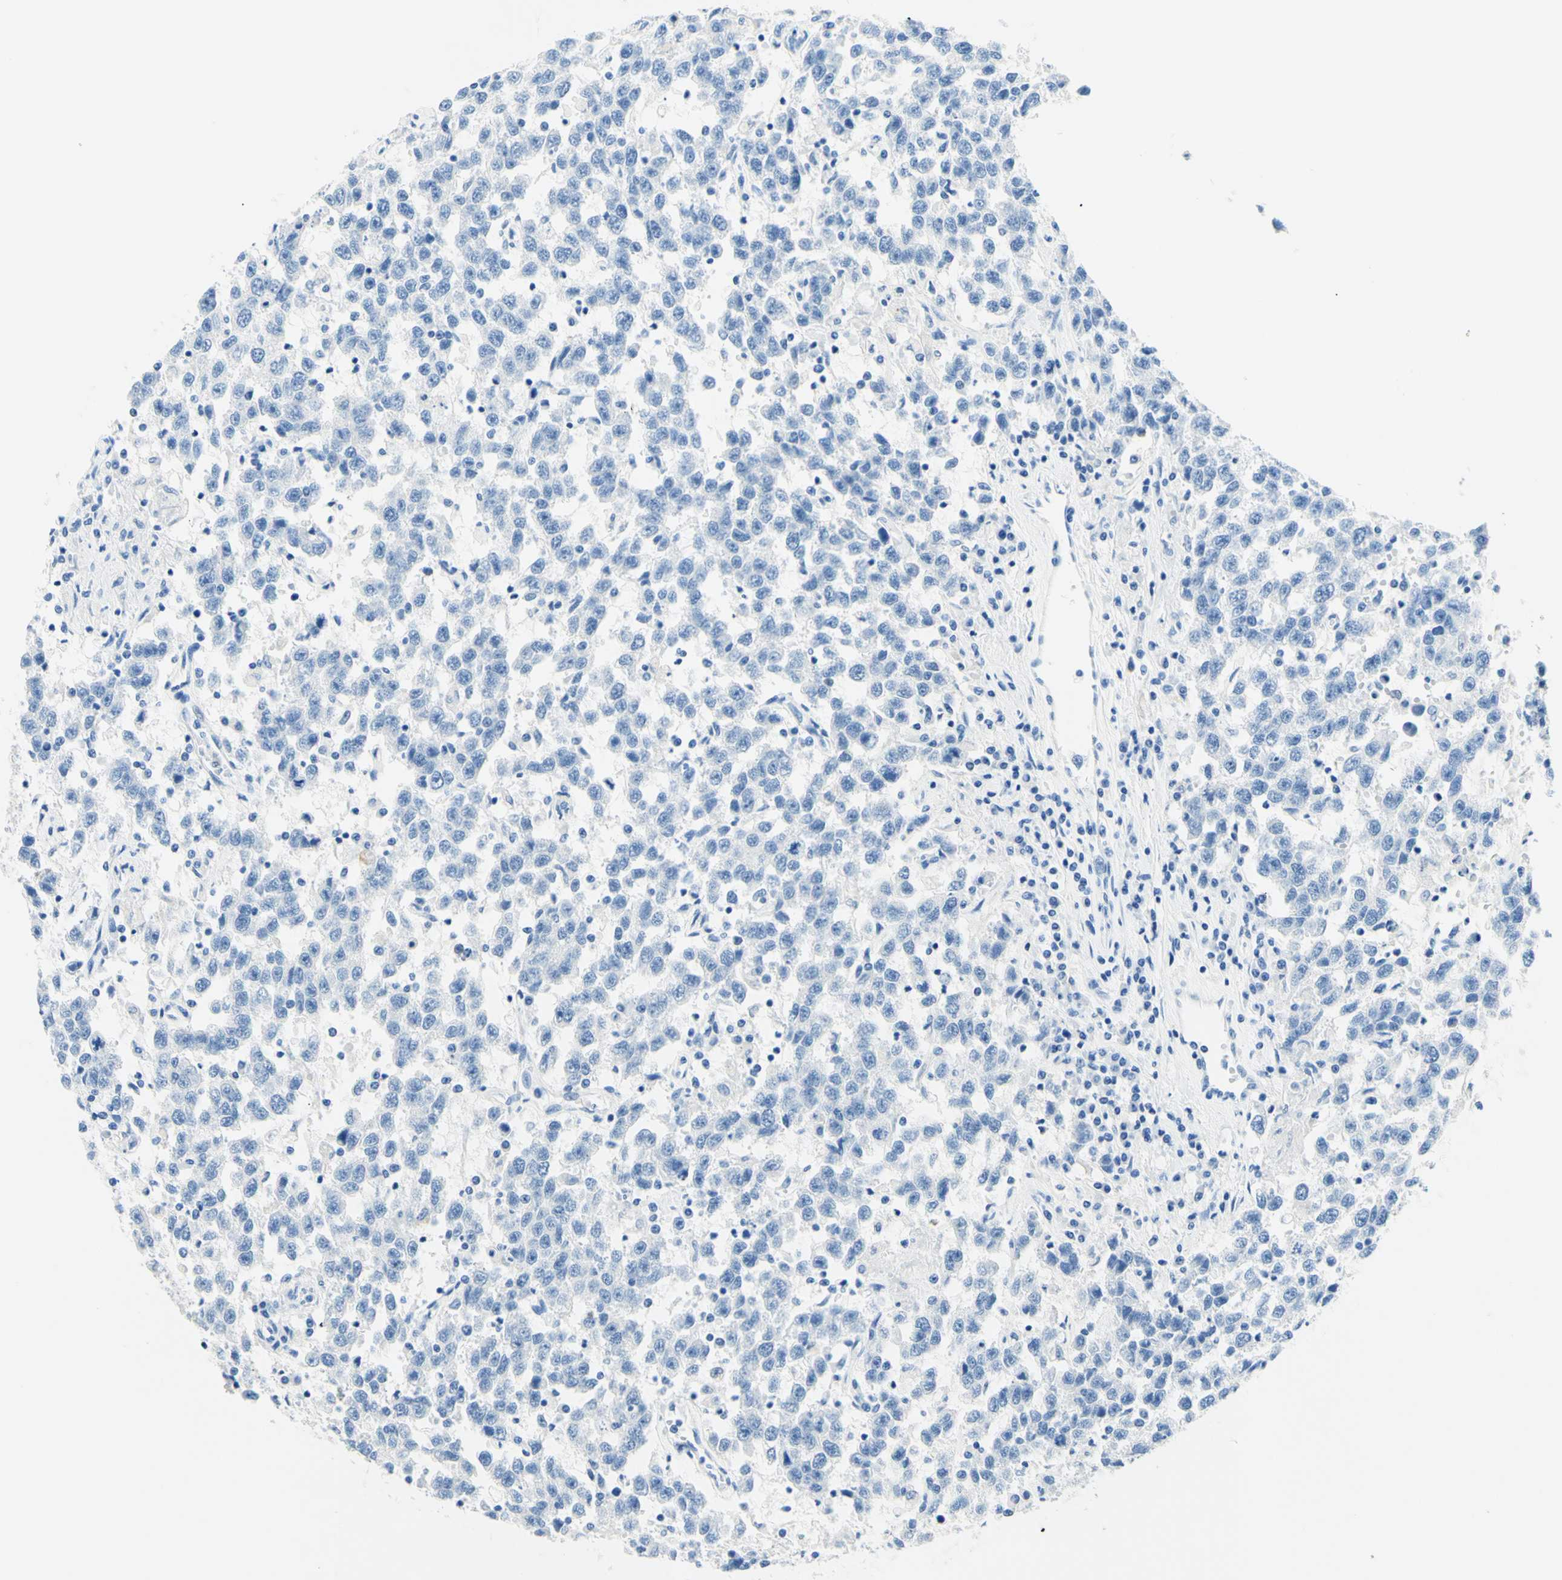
{"staining": {"intensity": "negative", "quantity": "none", "location": "none"}, "tissue": "testis cancer", "cell_type": "Tumor cells", "image_type": "cancer", "snomed": [{"axis": "morphology", "description": "Seminoma, NOS"}, {"axis": "topography", "description": "Testis"}], "caption": "Testis seminoma was stained to show a protein in brown. There is no significant staining in tumor cells.", "gene": "MYH2", "patient": {"sex": "male", "age": 41}}